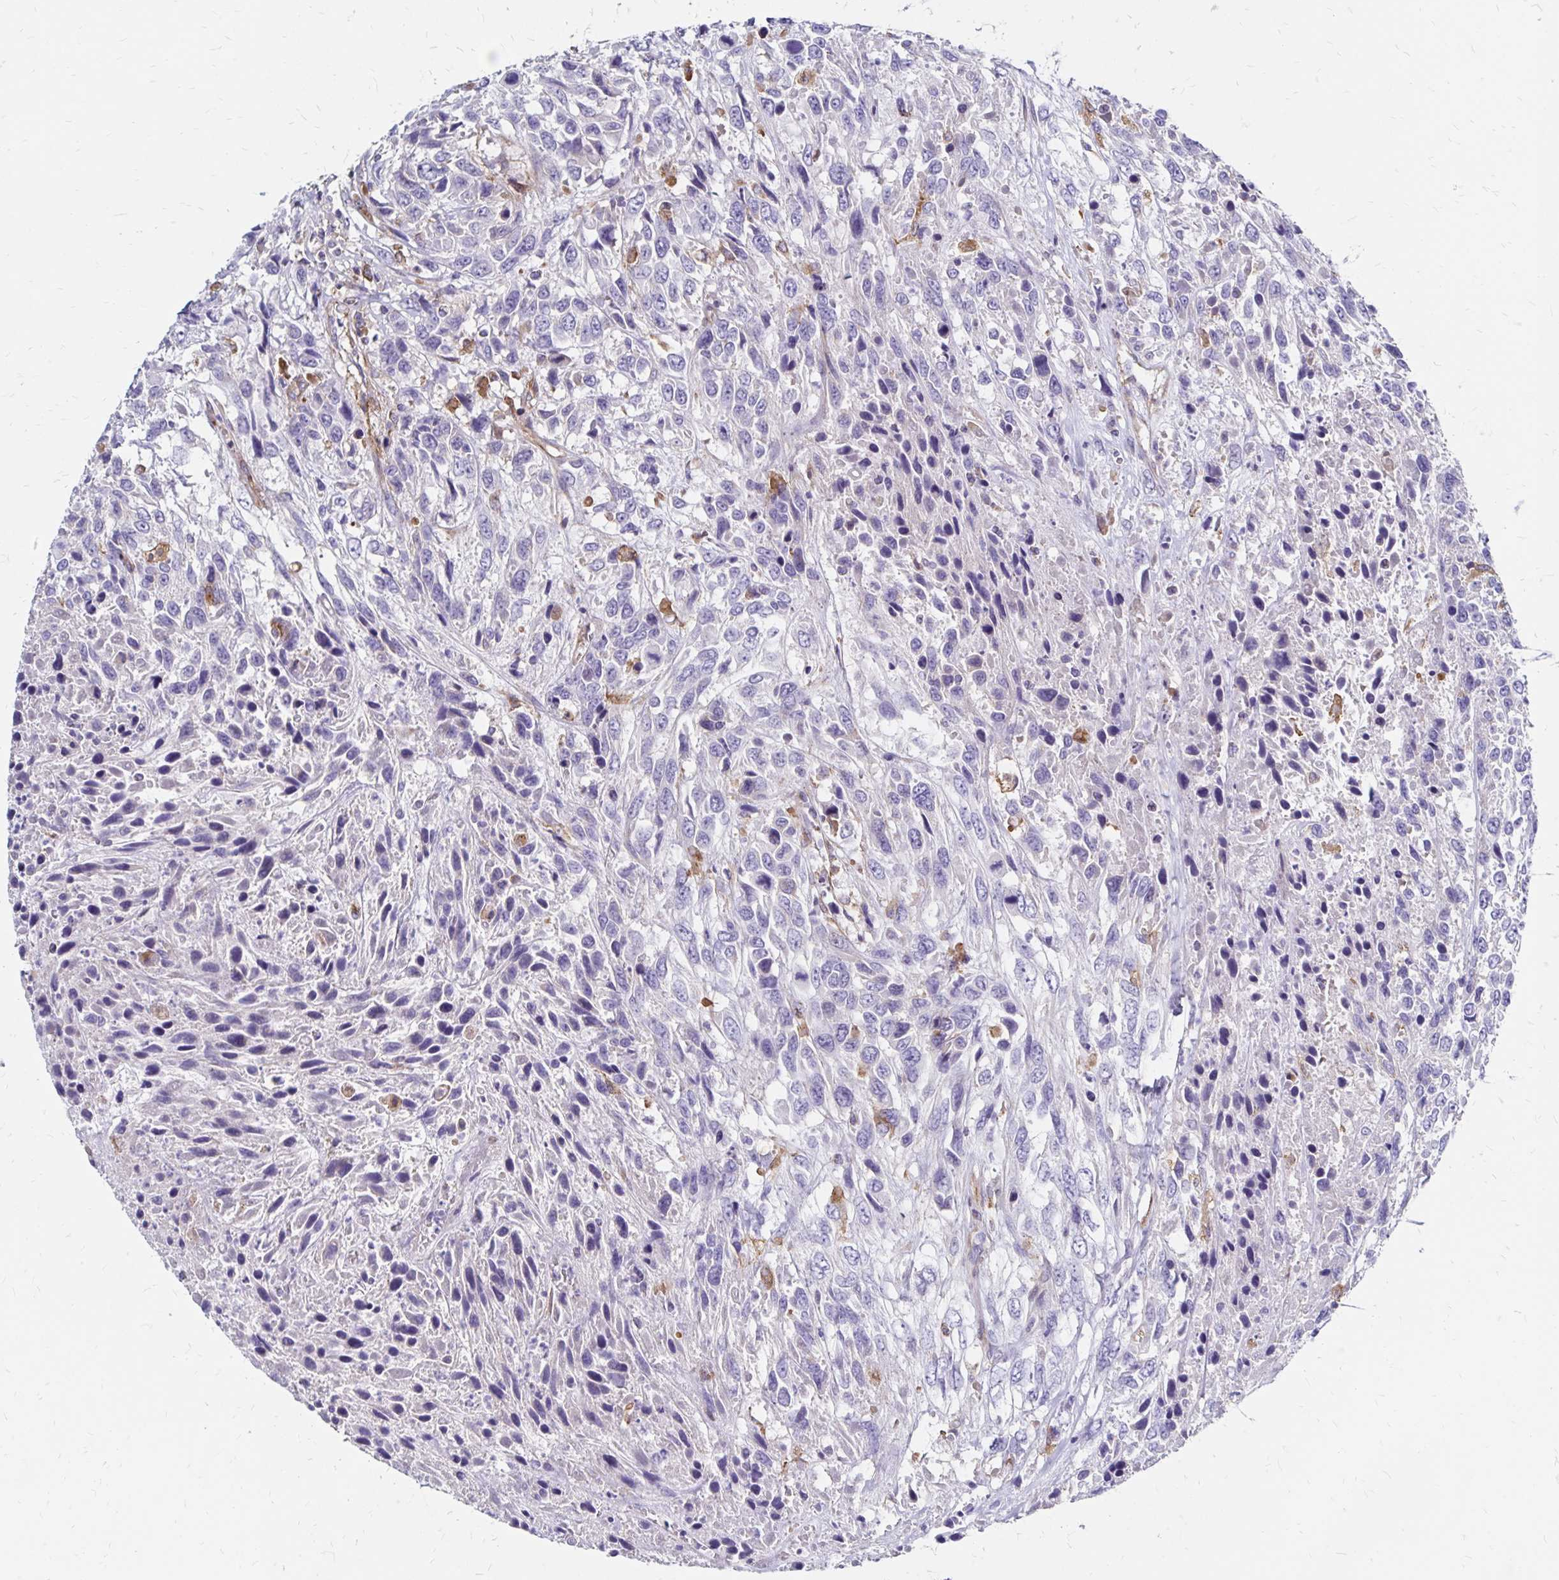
{"staining": {"intensity": "negative", "quantity": "none", "location": "none"}, "tissue": "urothelial cancer", "cell_type": "Tumor cells", "image_type": "cancer", "snomed": [{"axis": "morphology", "description": "Urothelial carcinoma, High grade"}, {"axis": "topography", "description": "Urinary bladder"}], "caption": "Immunohistochemistry (IHC) of human high-grade urothelial carcinoma exhibits no positivity in tumor cells.", "gene": "TNS3", "patient": {"sex": "female", "age": 70}}